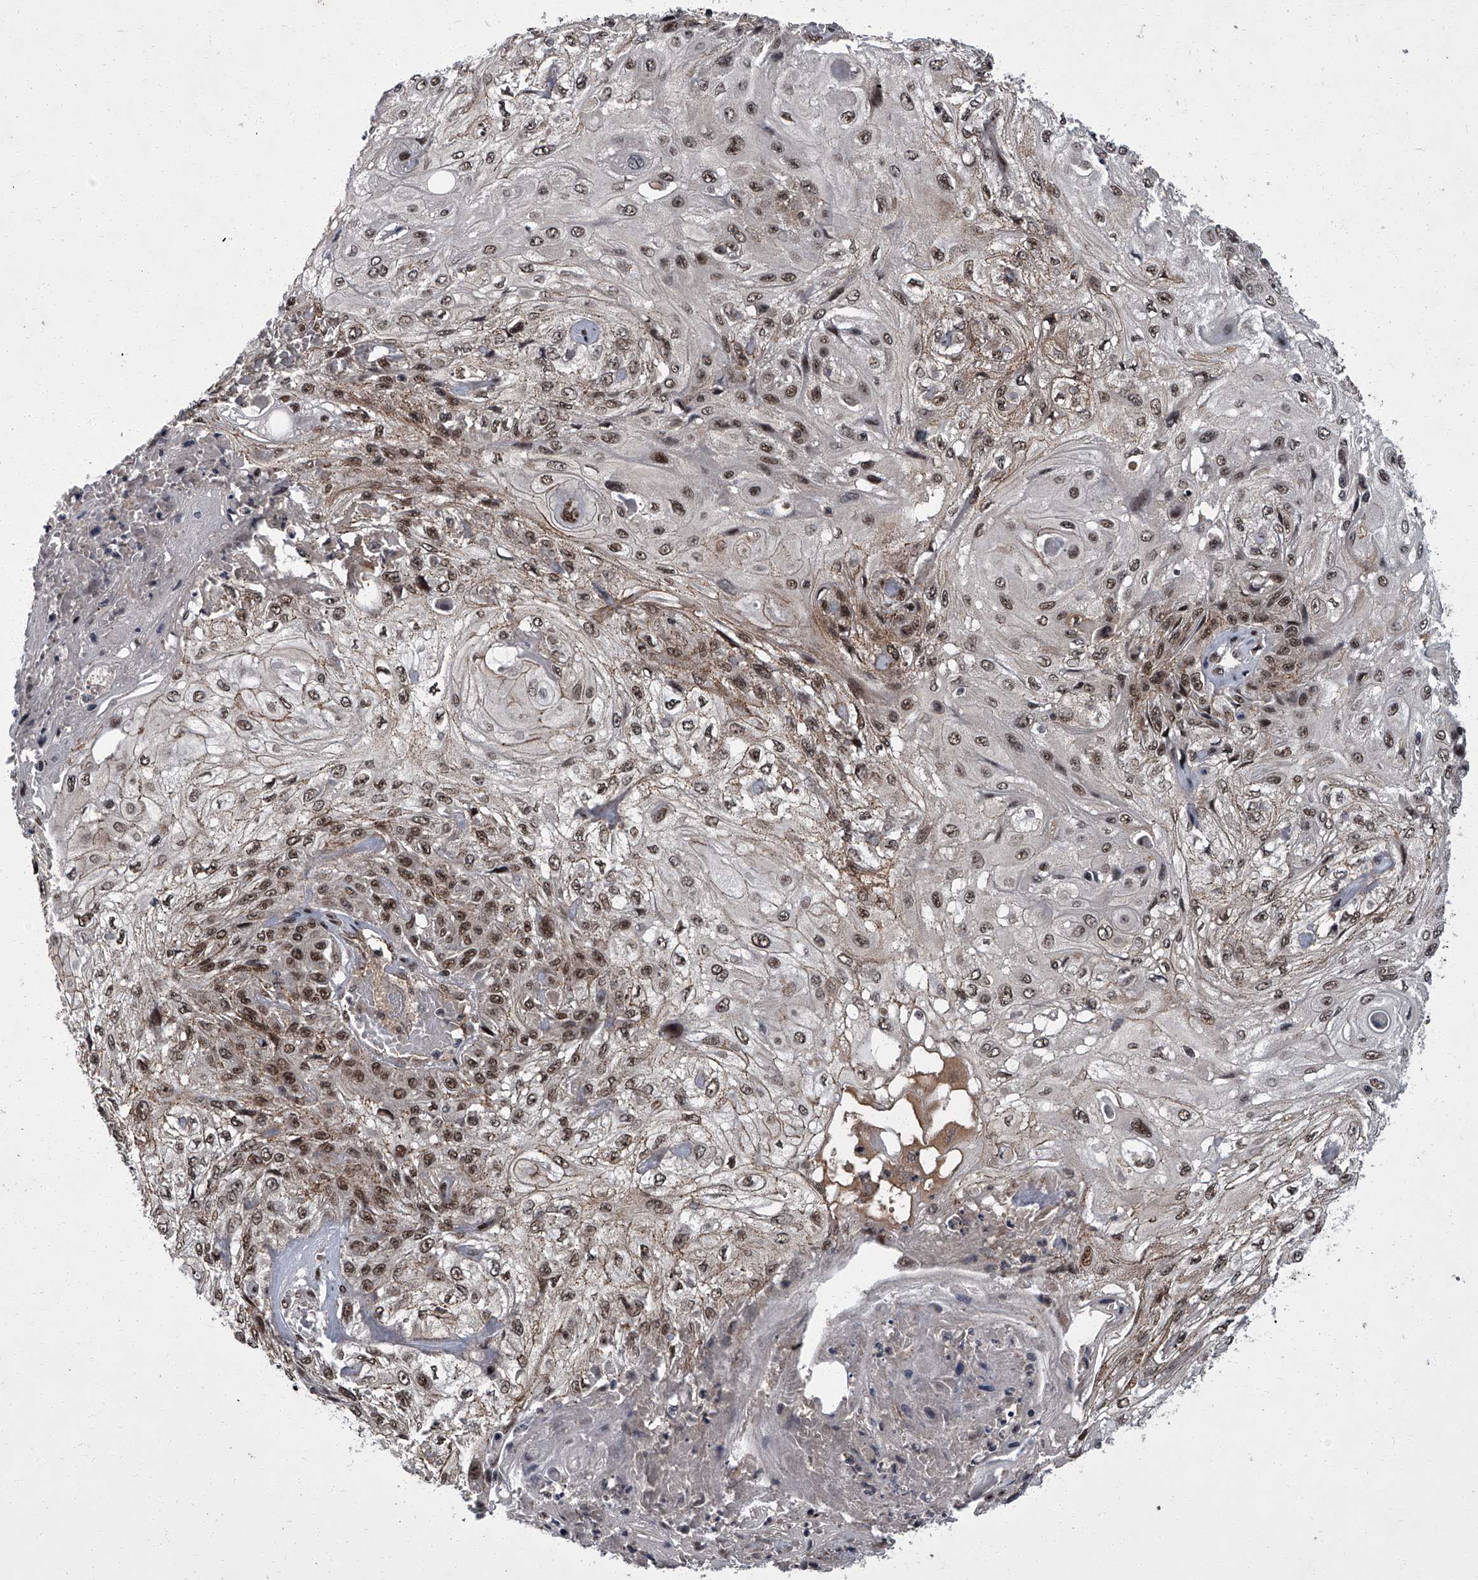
{"staining": {"intensity": "moderate", "quantity": ">75%", "location": "cytoplasmic/membranous,nuclear"}, "tissue": "skin cancer", "cell_type": "Tumor cells", "image_type": "cancer", "snomed": [{"axis": "morphology", "description": "Squamous cell carcinoma, NOS"}, {"axis": "morphology", "description": "Squamous cell carcinoma, metastatic, NOS"}, {"axis": "topography", "description": "Skin"}, {"axis": "topography", "description": "Lymph node"}], "caption": "Approximately >75% of tumor cells in squamous cell carcinoma (skin) show moderate cytoplasmic/membranous and nuclear protein expression as visualized by brown immunohistochemical staining.", "gene": "ZNF518B", "patient": {"sex": "male", "age": 75}}